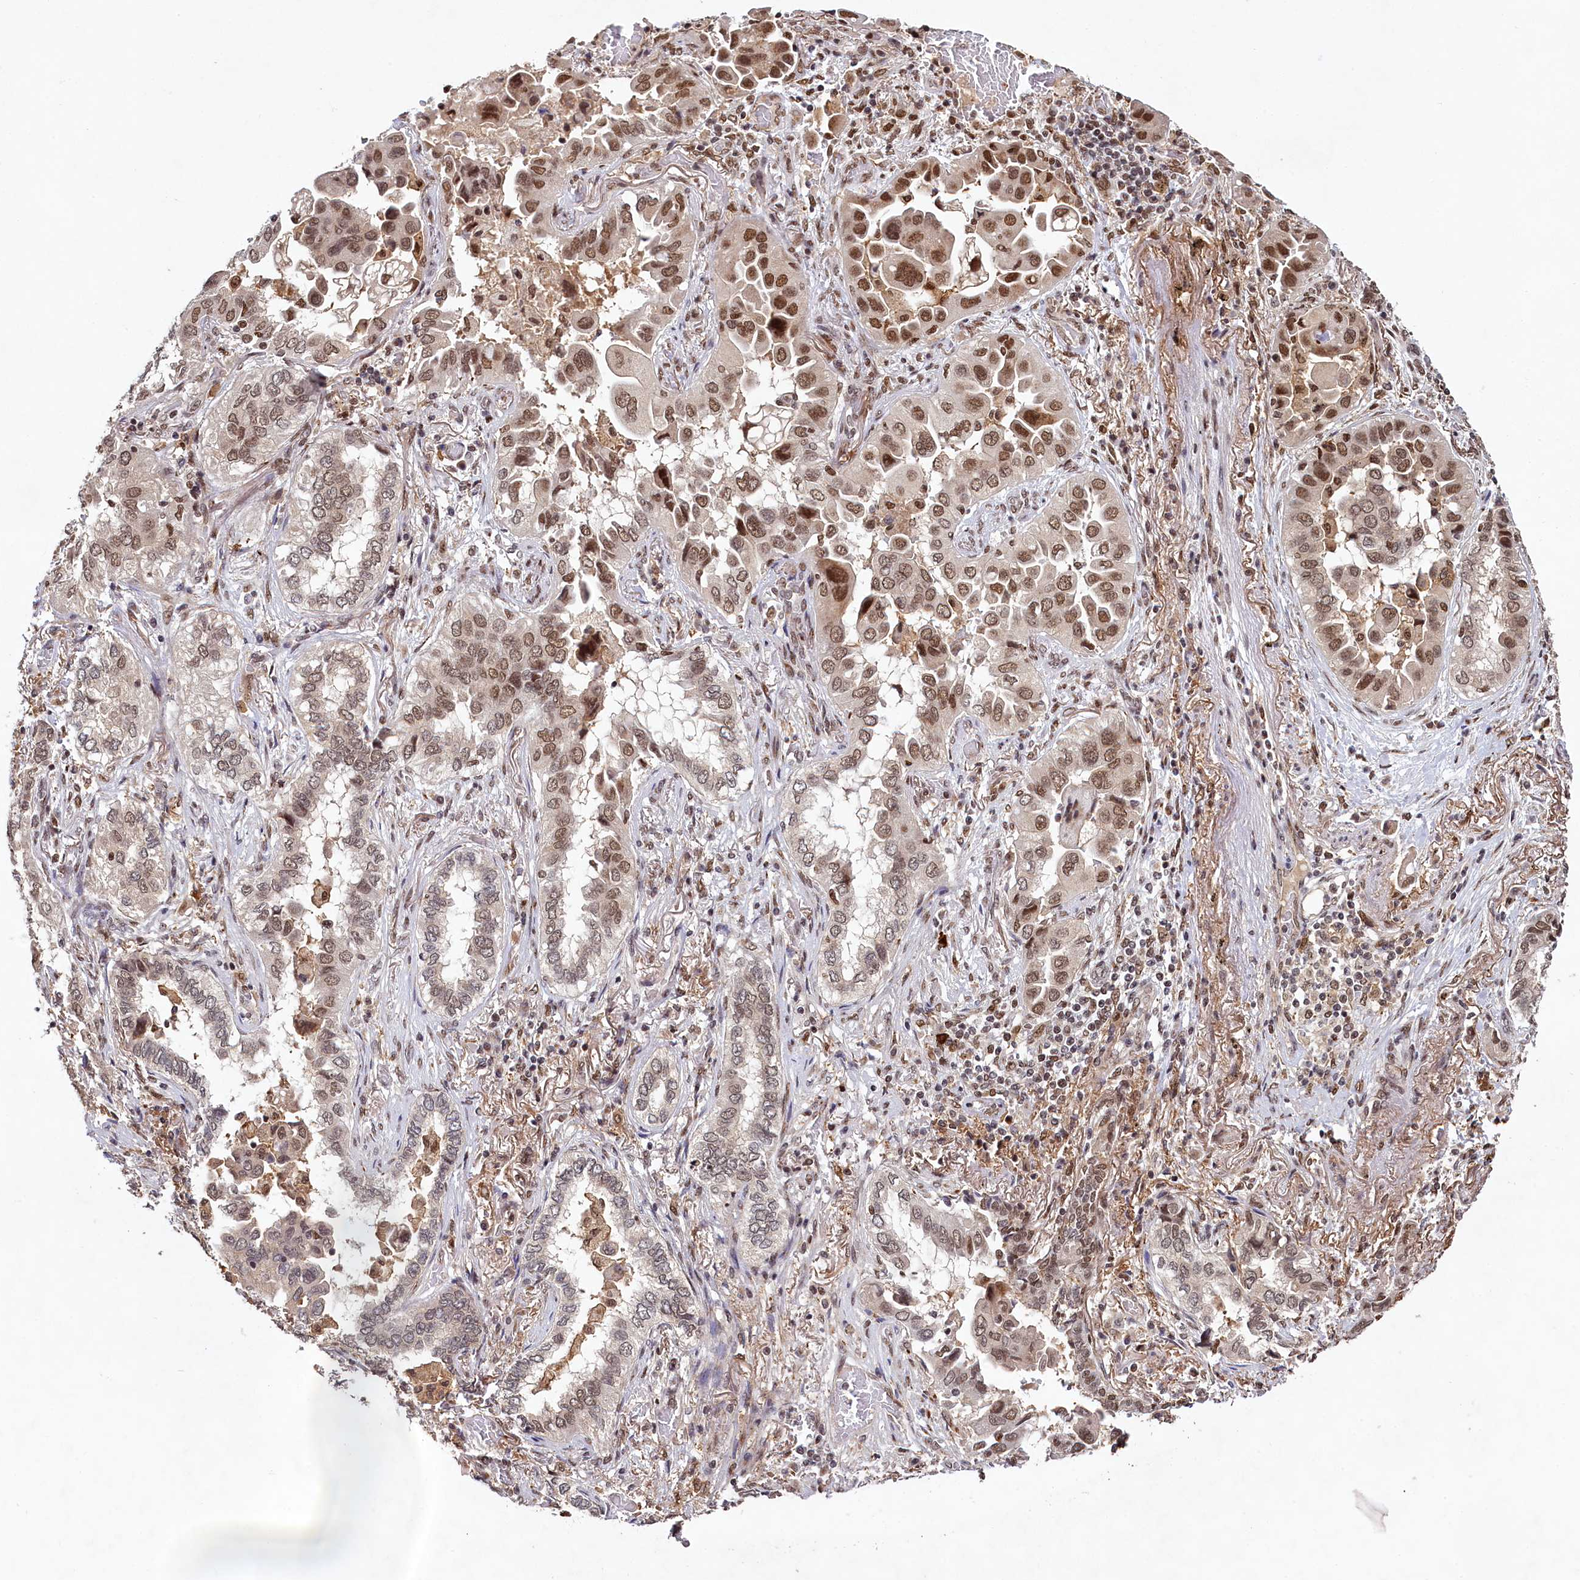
{"staining": {"intensity": "moderate", "quantity": ">75%", "location": "nuclear"}, "tissue": "lung cancer", "cell_type": "Tumor cells", "image_type": "cancer", "snomed": [{"axis": "morphology", "description": "Adenocarcinoma, NOS"}, {"axis": "topography", "description": "Lung"}], "caption": "DAB (3,3'-diaminobenzidine) immunohistochemical staining of lung cancer (adenocarcinoma) exhibits moderate nuclear protein positivity in approximately >75% of tumor cells.", "gene": "PPHLN1", "patient": {"sex": "female", "age": 76}}